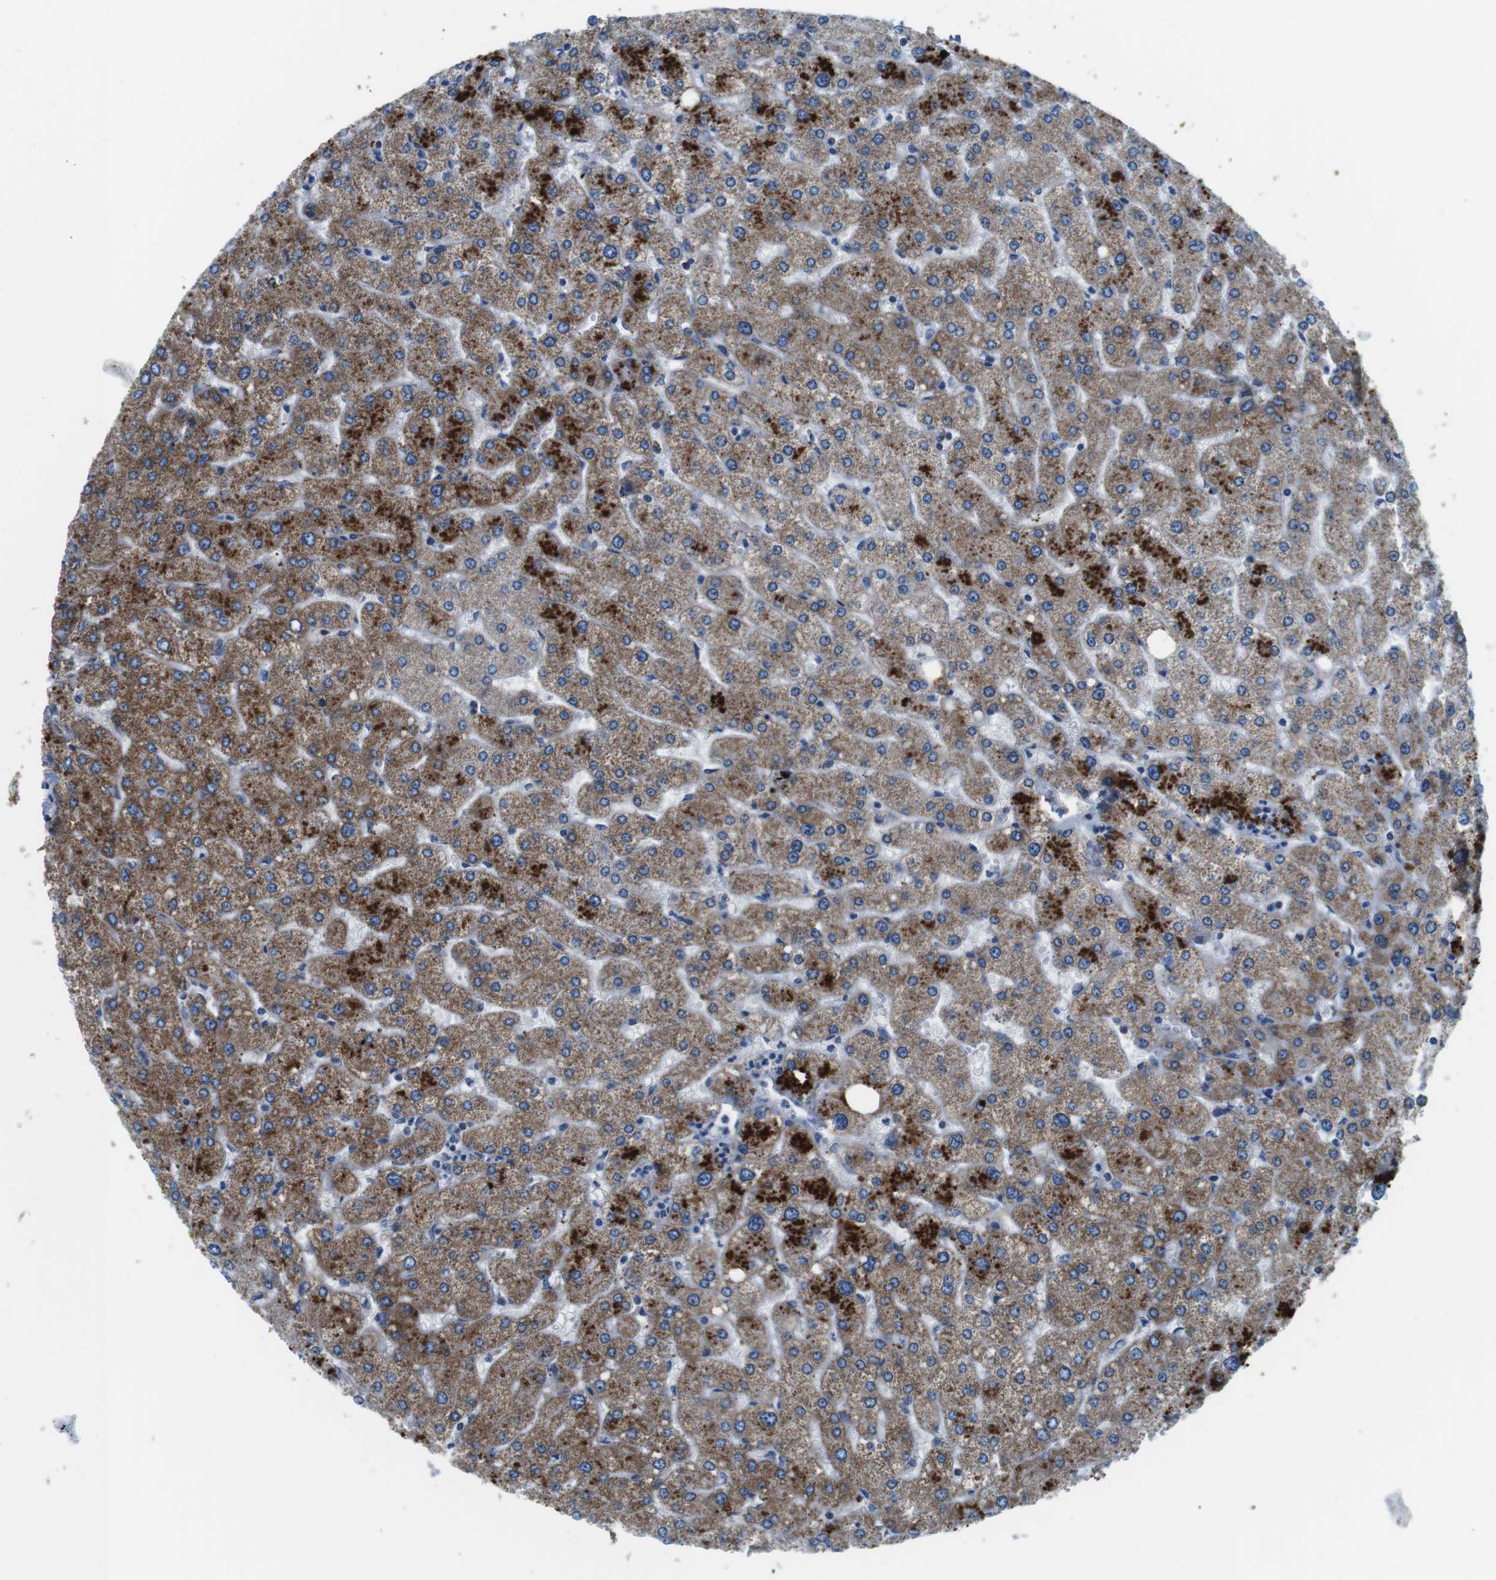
{"staining": {"intensity": "negative", "quantity": "none", "location": "none"}, "tissue": "liver", "cell_type": "Cholangiocytes", "image_type": "normal", "snomed": [{"axis": "morphology", "description": "Normal tissue, NOS"}, {"axis": "topography", "description": "Liver"}], "caption": "DAB immunohistochemical staining of unremarkable human liver displays no significant positivity in cholangiocytes. Nuclei are stained in blue.", "gene": "DENND4C", "patient": {"sex": "male", "age": 55}}